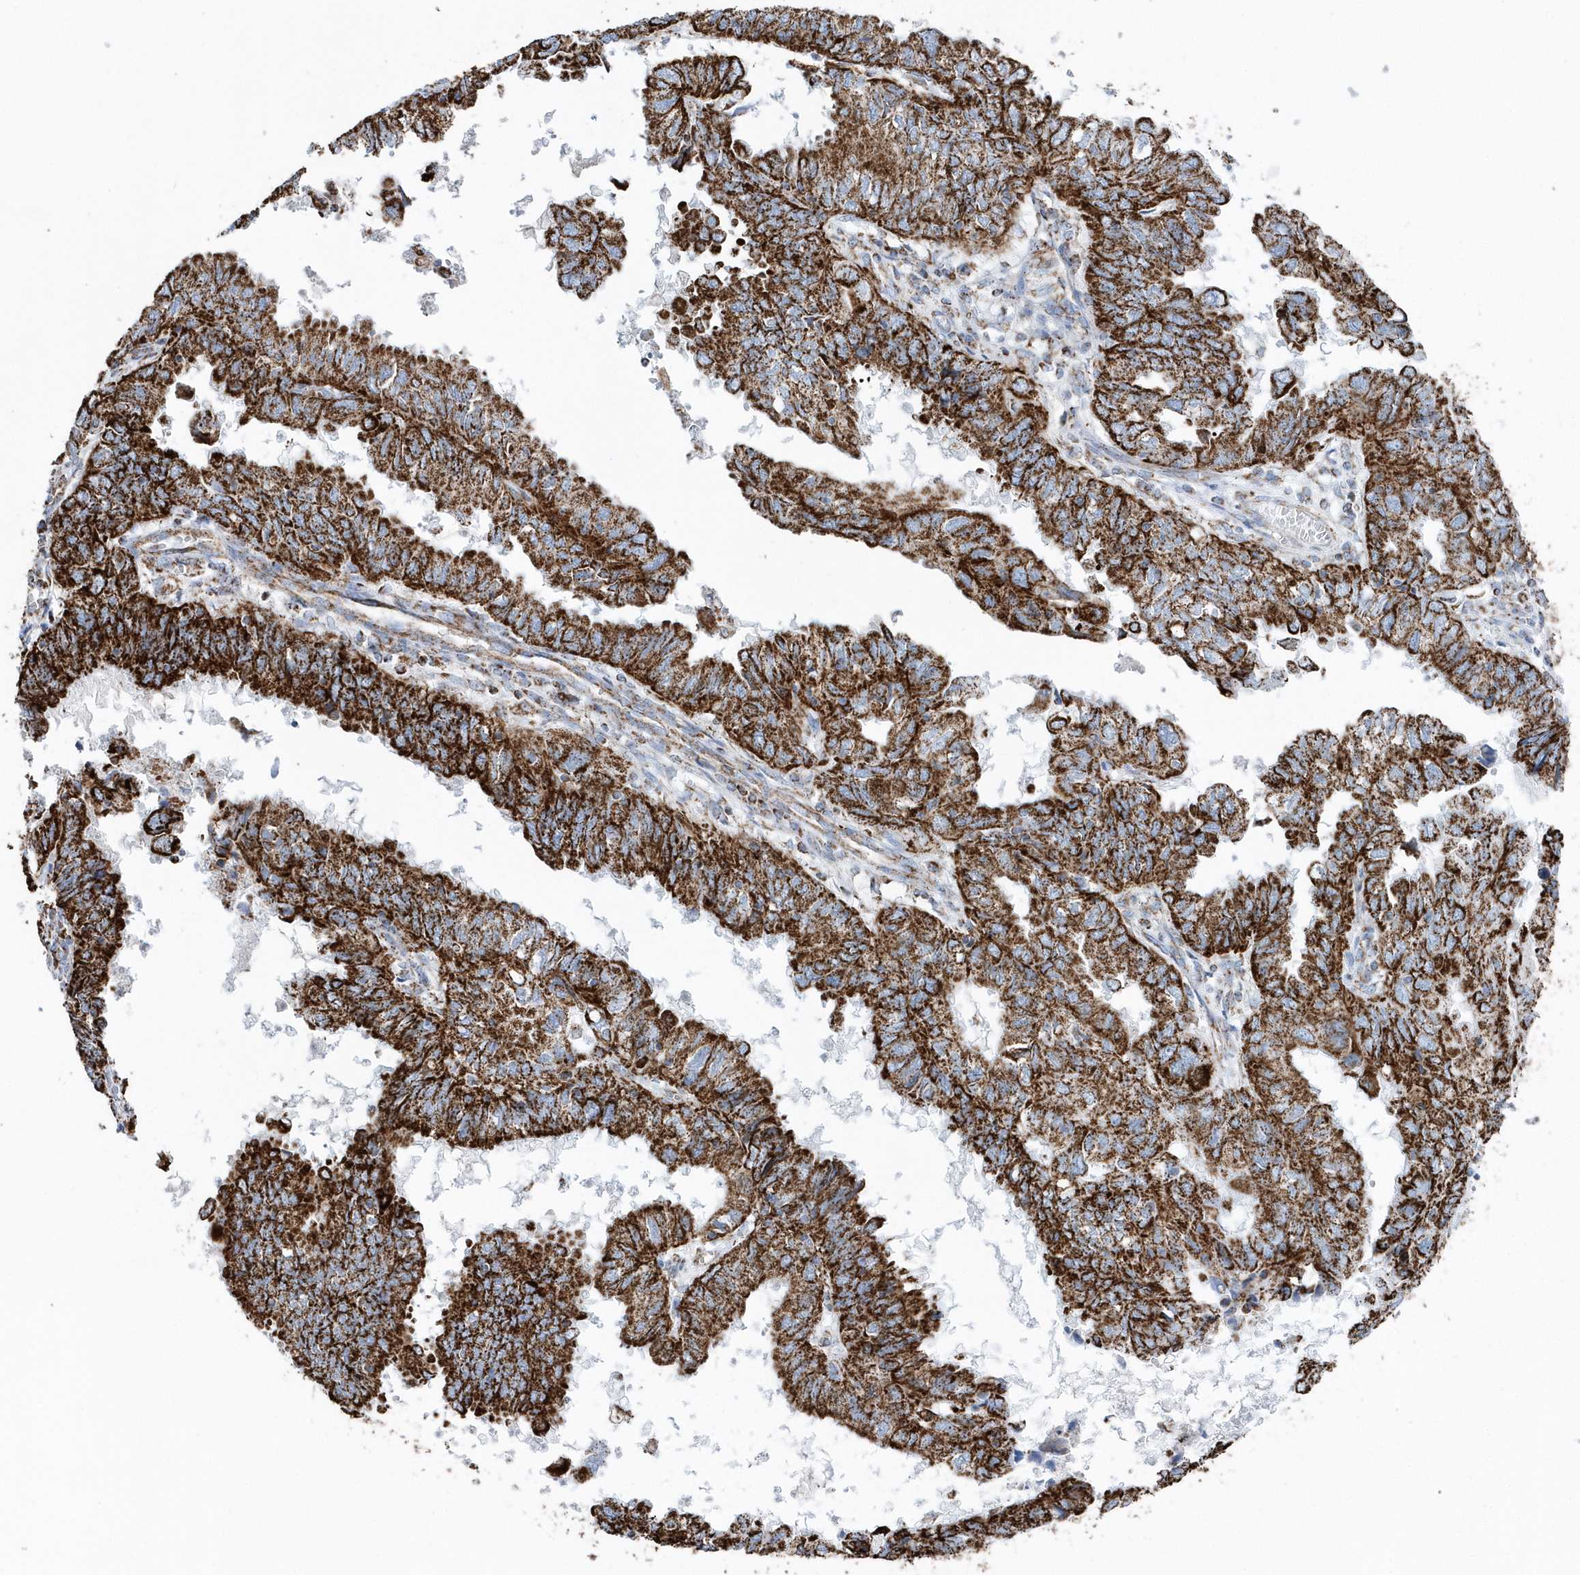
{"staining": {"intensity": "strong", "quantity": ">75%", "location": "cytoplasmic/membranous"}, "tissue": "endometrial cancer", "cell_type": "Tumor cells", "image_type": "cancer", "snomed": [{"axis": "morphology", "description": "Adenocarcinoma, NOS"}, {"axis": "topography", "description": "Uterus"}], "caption": "Immunohistochemical staining of human endometrial cancer (adenocarcinoma) displays strong cytoplasmic/membranous protein positivity in approximately >75% of tumor cells.", "gene": "TMCO6", "patient": {"sex": "female", "age": 77}}